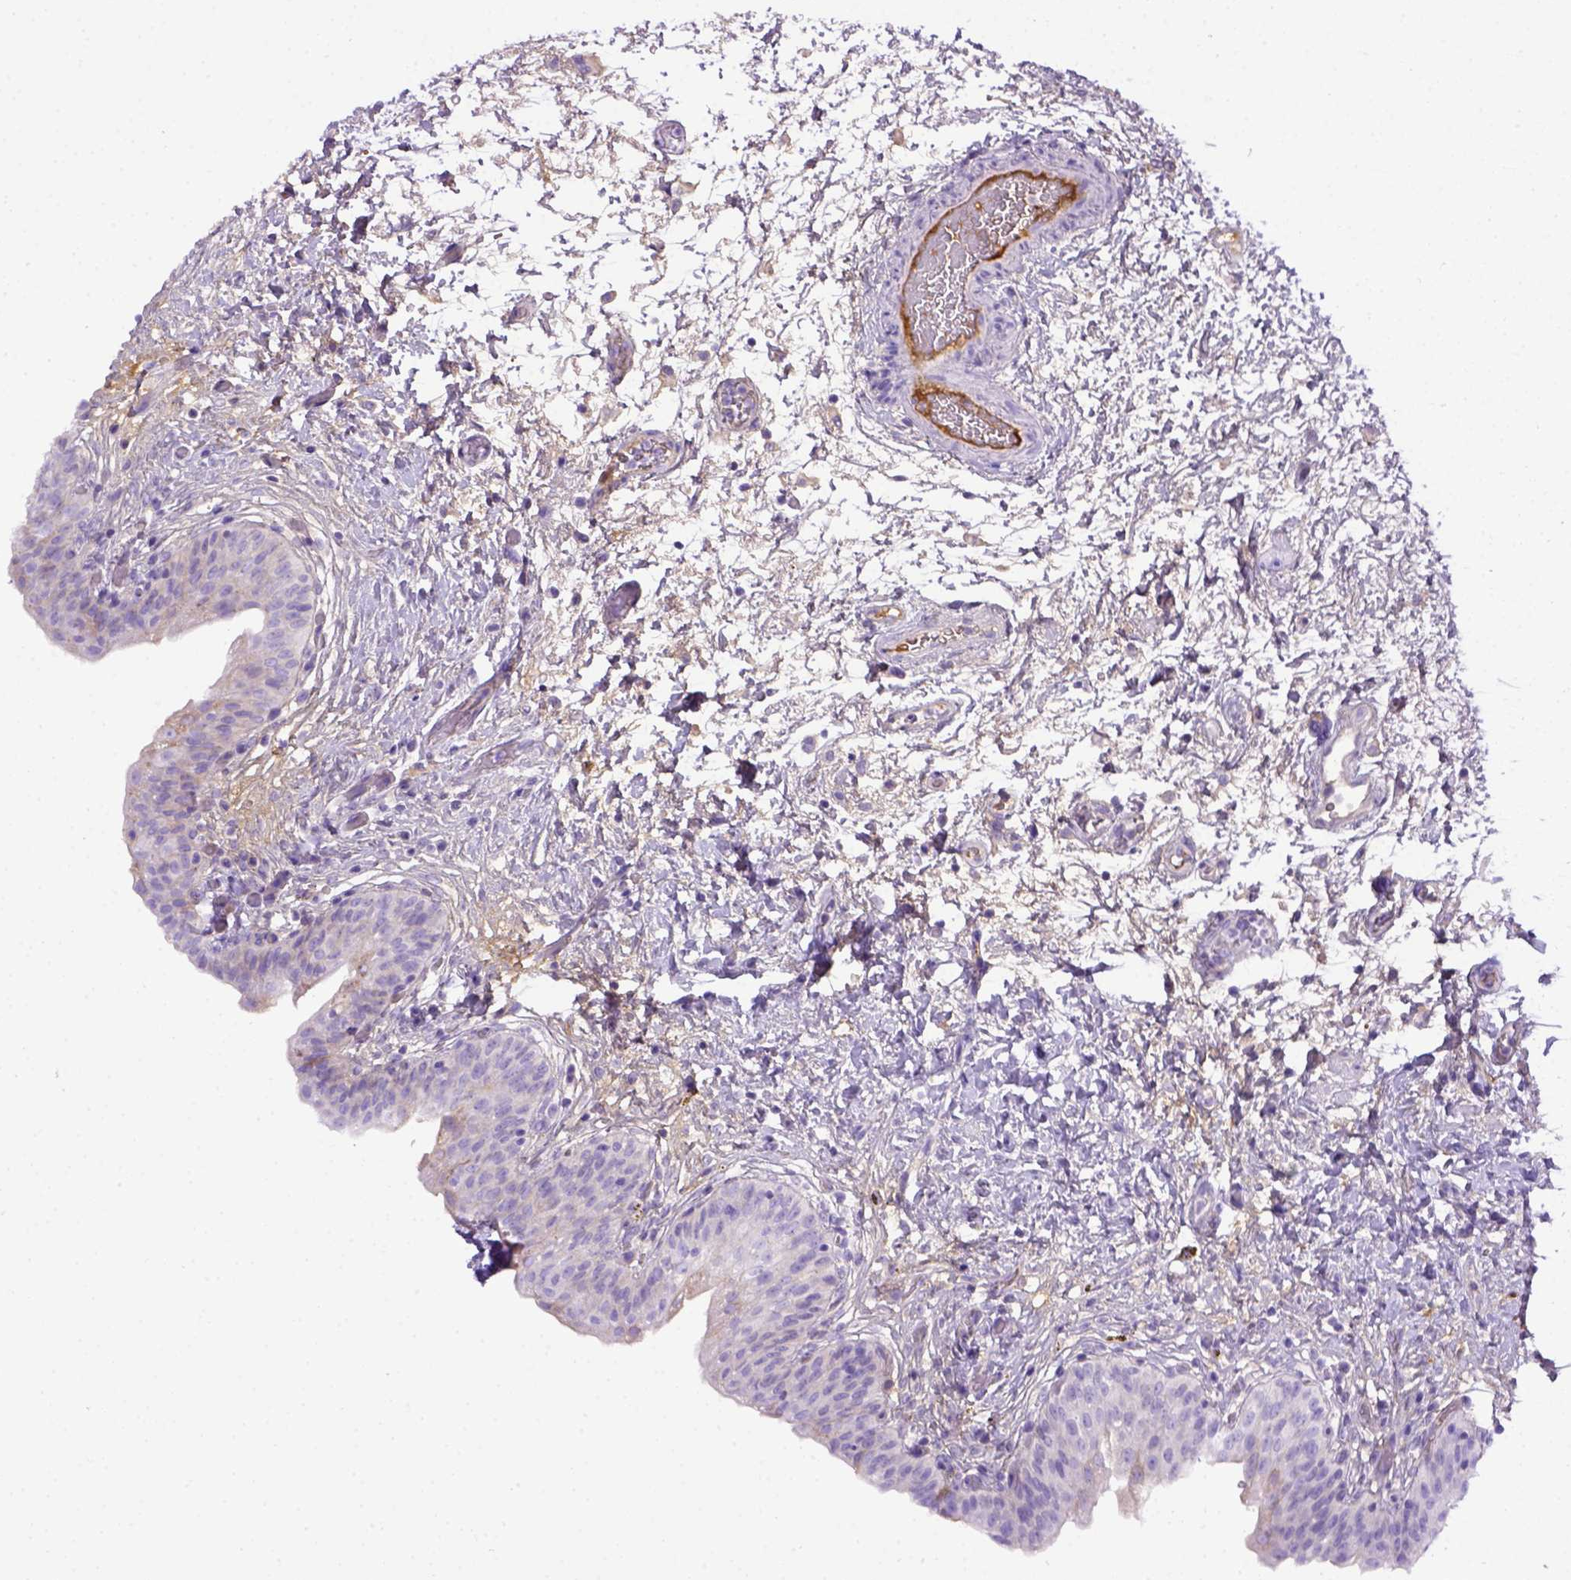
{"staining": {"intensity": "weak", "quantity": "<25%", "location": "cytoplasmic/membranous"}, "tissue": "urinary bladder", "cell_type": "Urothelial cells", "image_type": "normal", "snomed": [{"axis": "morphology", "description": "Normal tissue, NOS"}, {"axis": "topography", "description": "Urinary bladder"}], "caption": "High power microscopy micrograph of an immunohistochemistry (IHC) photomicrograph of unremarkable urinary bladder, revealing no significant staining in urothelial cells. (DAB immunohistochemistry, high magnification).", "gene": "ITIH4", "patient": {"sex": "male", "age": 69}}